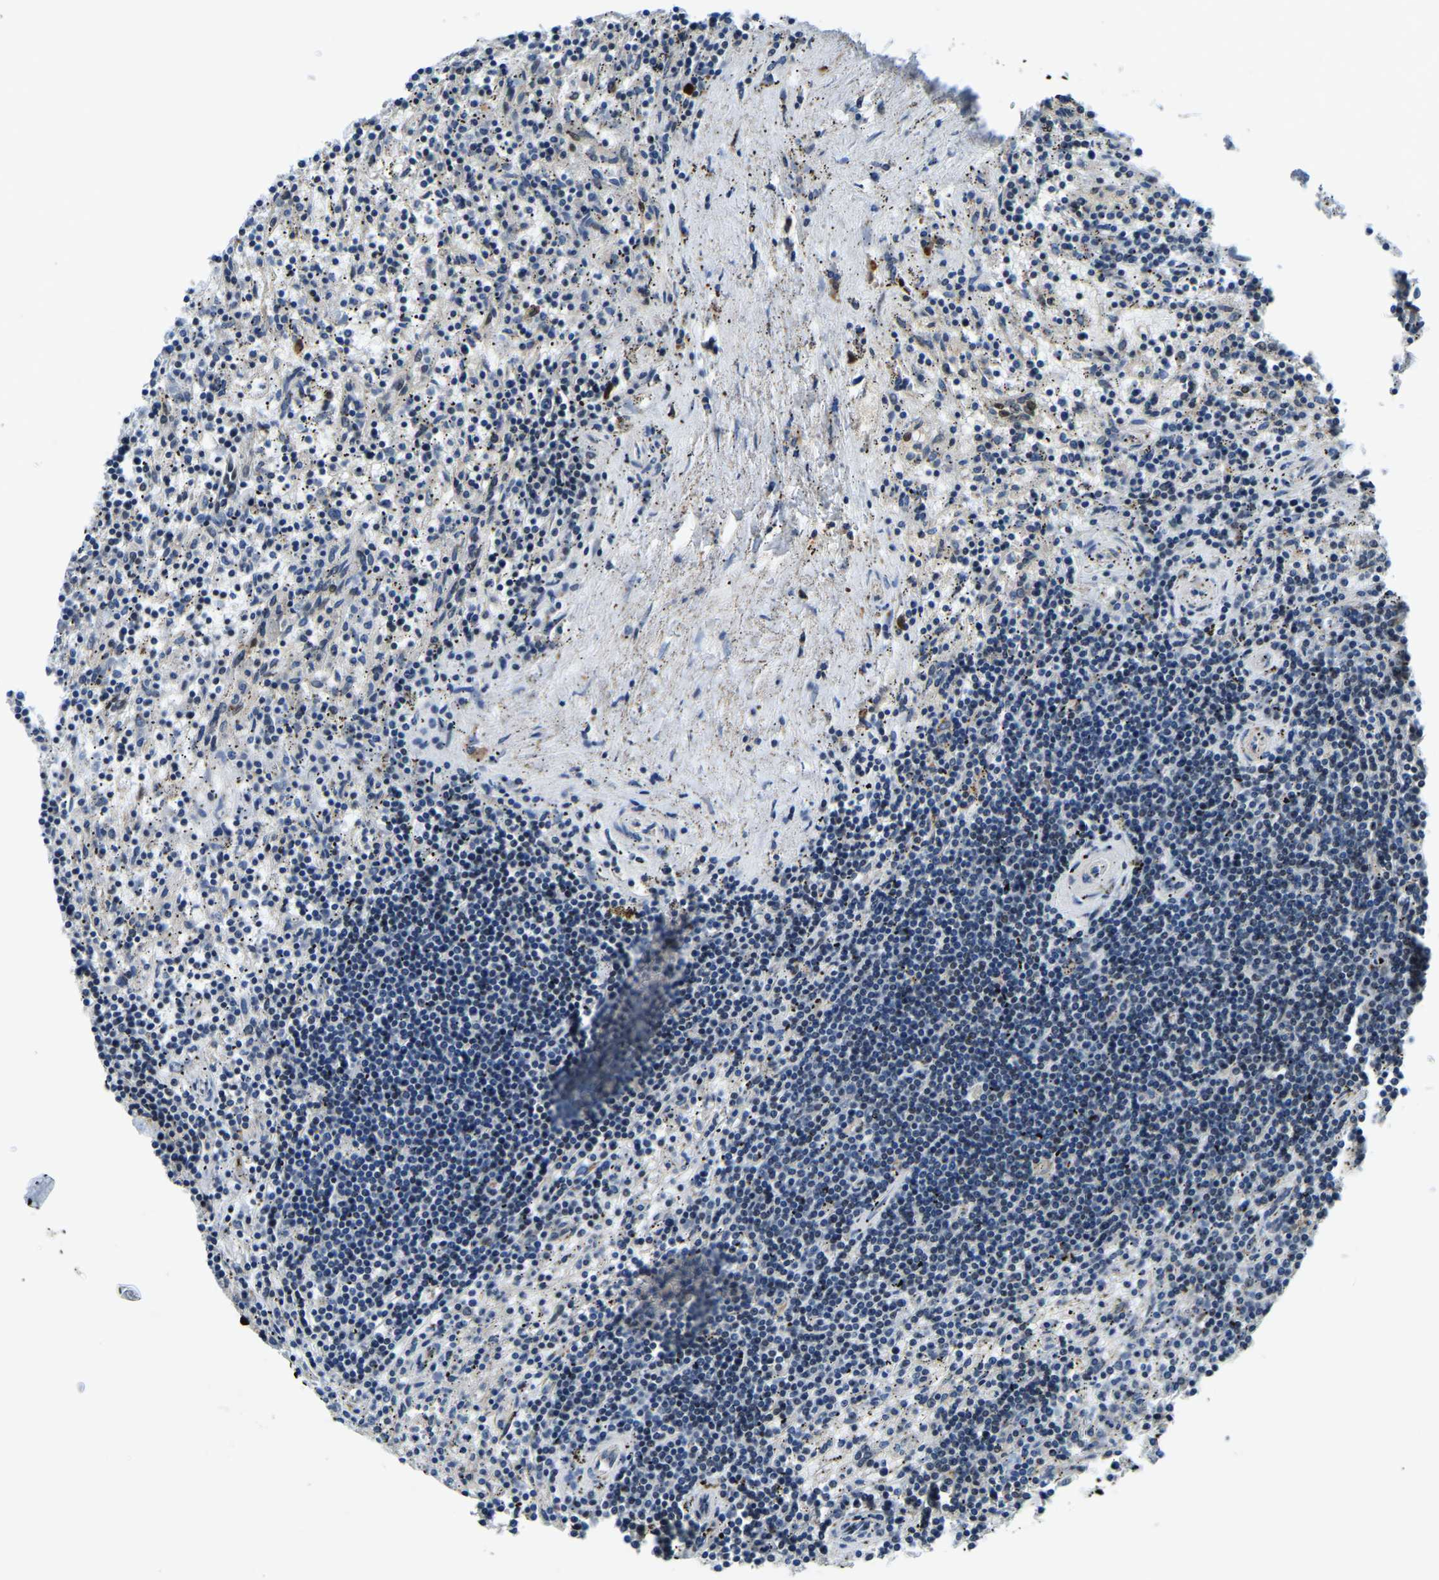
{"staining": {"intensity": "negative", "quantity": "none", "location": "none"}, "tissue": "lymphoma", "cell_type": "Tumor cells", "image_type": "cancer", "snomed": [{"axis": "morphology", "description": "Malignant lymphoma, non-Hodgkin's type, Low grade"}, {"axis": "topography", "description": "Spleen"}], "caption": "Protein analysis of lymphoma demonstrates no significant staining in tumor cells.", "gene": "ING2", "patient": {"sex": "male", "age": 76}}